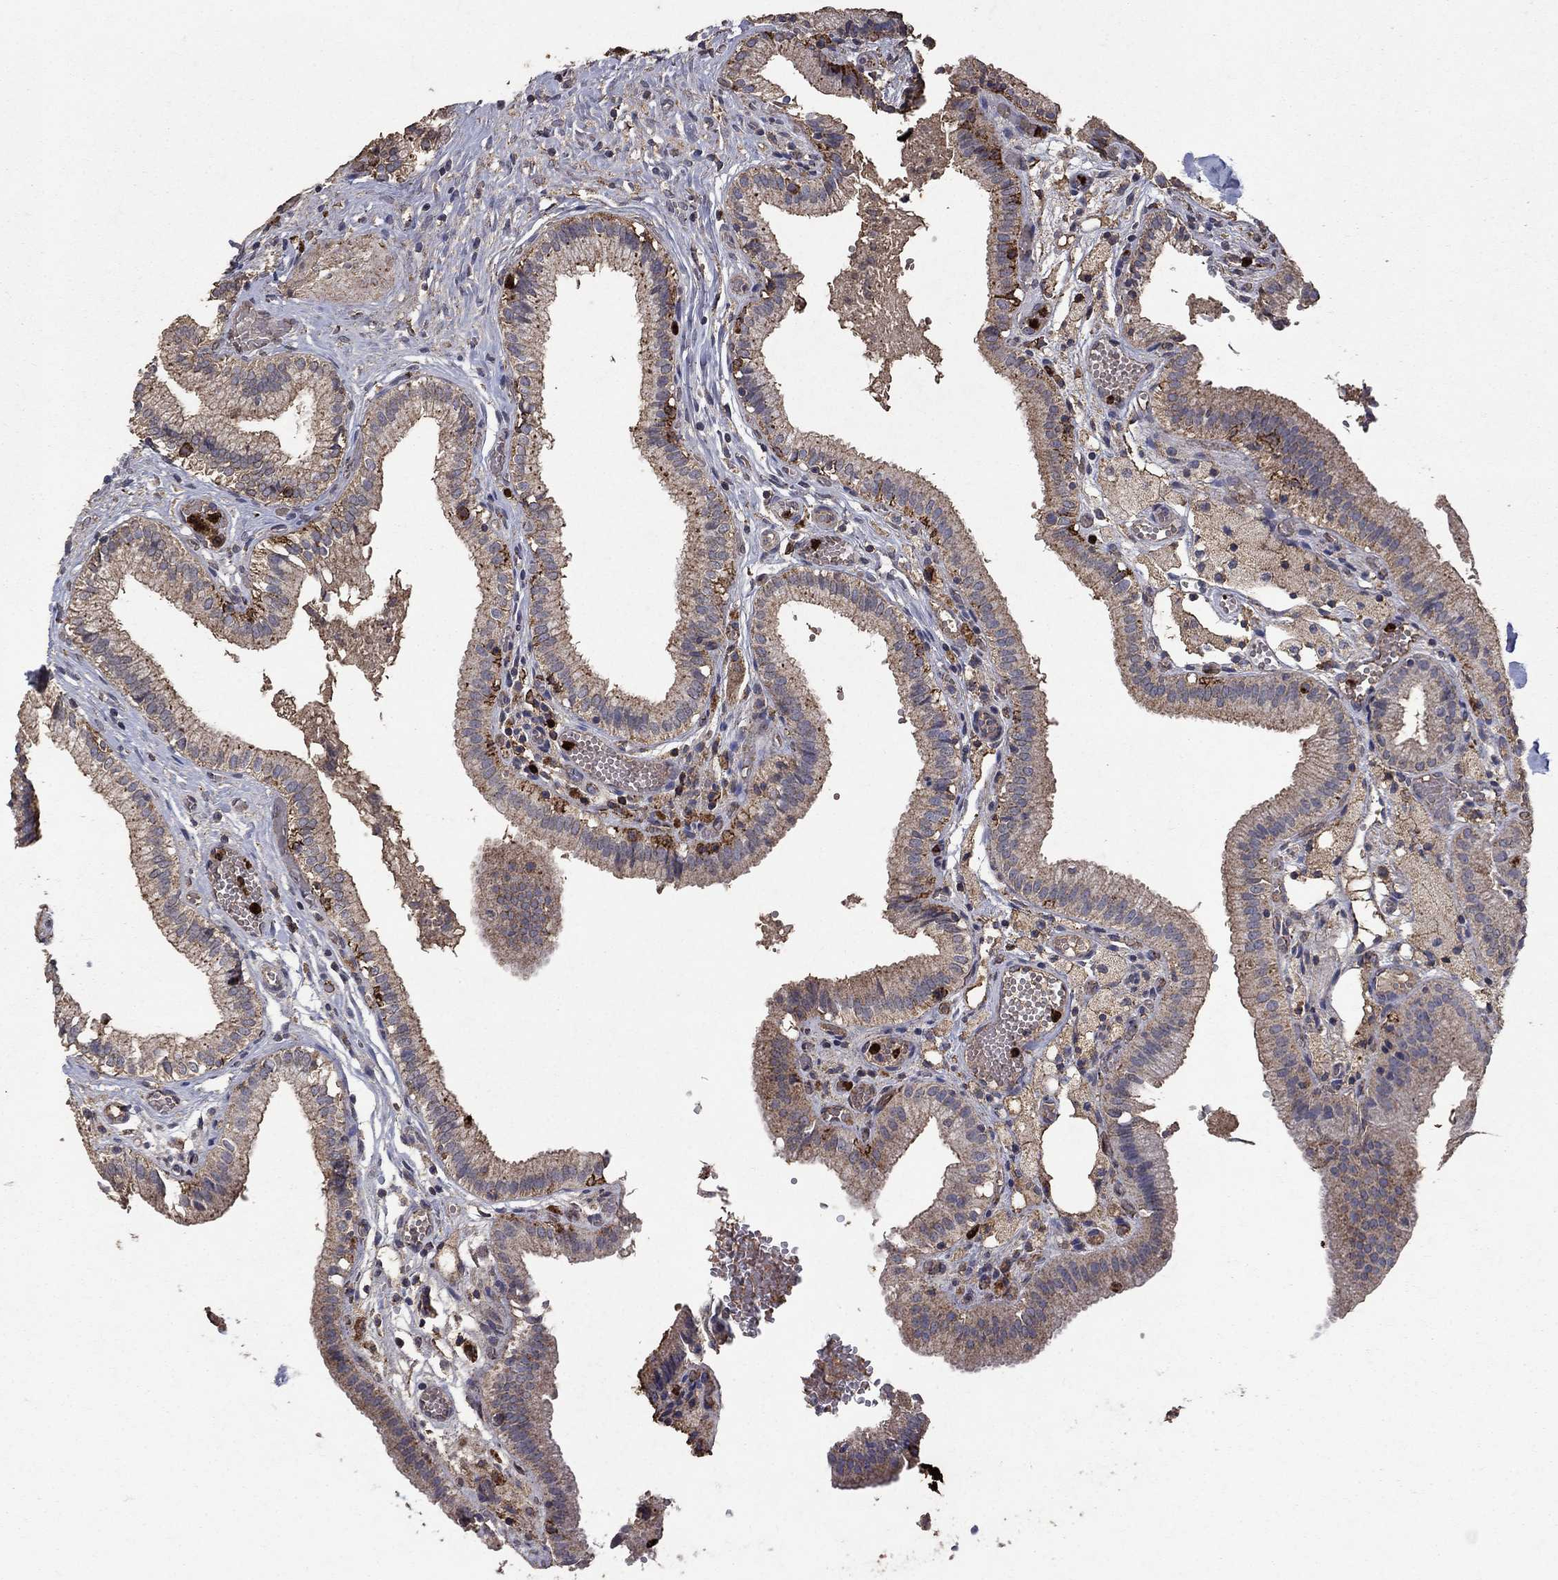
{"staining": {"intensity": "weak", "quantity": "25%-75%", "location": "cytoplasmic/membranous"}, "tissue": "gallbladder", "cell_type": "Glandular cells", "image_type": "normal", "snomed": [{"axis": "morphology", "description": "Normal tissue, NOS"}, {"axis": "topography", "description": "Gallbladder"}], "caption": "IHC staining of unremarkable gallbladder, which demonstrates low levels of weak cytoplasmic/membranous positivity in about 25%-75% of glandular cells indicating weak cytoplasmic/membranous protein expression. The staining was performed using DAB (3,3'-diaminobenzidine) (brown) for protein detection and nuclei were counterstained in hematoxylin (blue).", "gene": "CD24", "patient": {"sex": "female", "age": 24}}